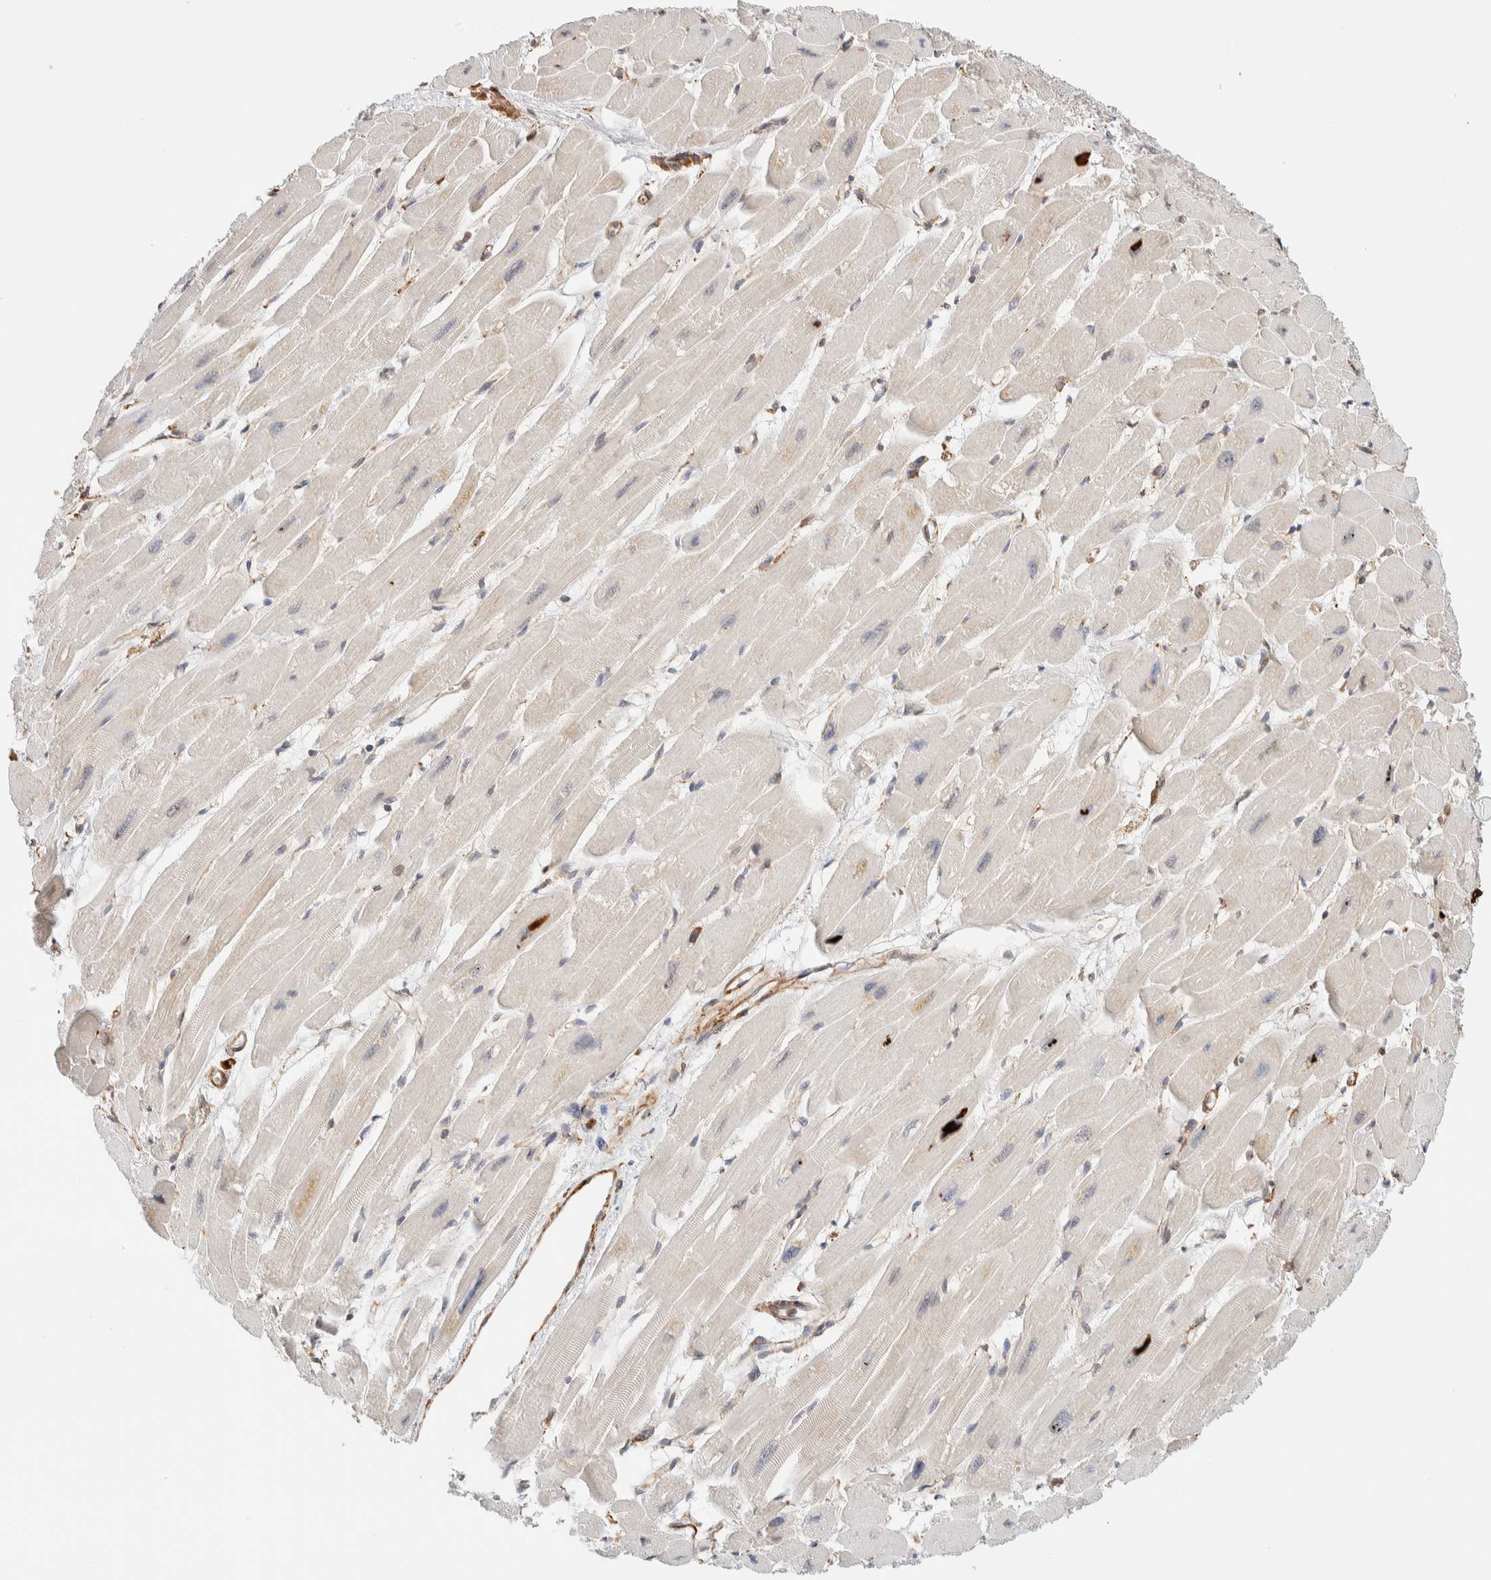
{"staining": {"intensity": "weak", "quantity": "25%-75%", "location": "cytoplasmic/membranous,nuclear"}, "tissue": "heart muscle", "cell_type": "Cardiomyocytes", "image_type": "normal", "snomed": [{"axis": "morphology", "description": "Normal tissue, NOS"}, {"axis": "topography", "description": "Heart"}], "caption": "Immunohistochemistry micrograph of benign heart muscle: human heart muscle stained using immunohistochemistry (IHC) displays low levels of weak protein expression localized specifically in the cytoplasmic/membranous,nuclear of cardiomyocytes, appearing as a cytoplasmic/membranous,nuclear brown color.", "gene": "INTS1", "patient": {"sex": "female", "age": 54}}